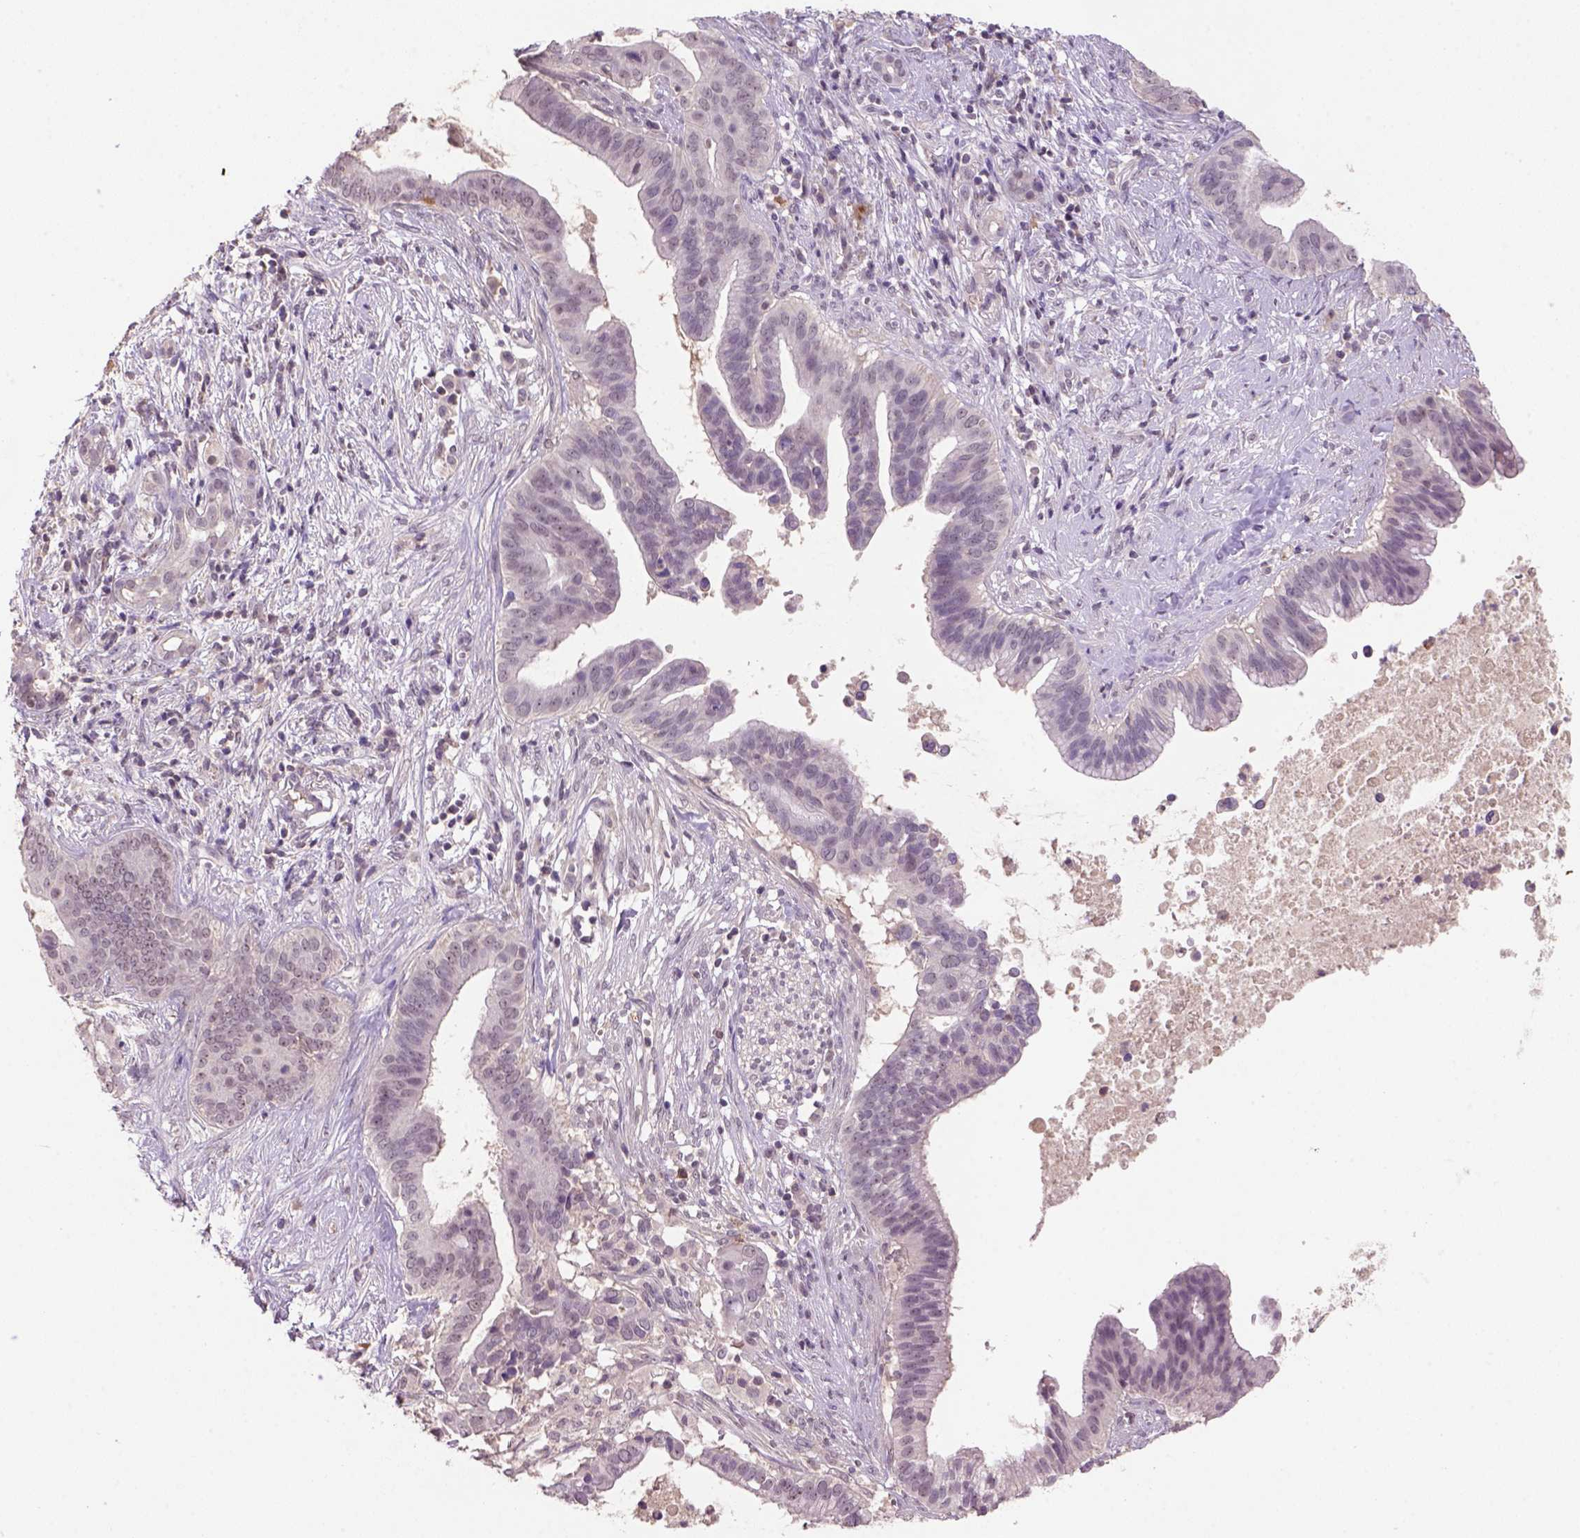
{"staining": {"intensity": "weak", "quantity": ">75%", "location": "cytoplasmic/membranous,nuclear"}, "tissue": "pancreatic cancer", "cell_type": "Tumor cells", "image_type": "cancer", "snomed": [{"axis": "morphology", "description": "Adenocarcinoma, NOS"}, {"axis": "topography", "description": "Pancreas"}], "caption": "Adenocarcinoma (pancreatic) tissue demonstrates weak cytoplasmic/membranous and nuclear positivity in approximately >75% of tumor cells The staining was performed using DAB (3,3'-diaminobenzidine) to visualize the protein expression in brown, while the nuclei were stained in blue with hematoxylin (Magnification: 20x).", "gene": "SCML4", "patient": {"sex": "male", "age": 61}}